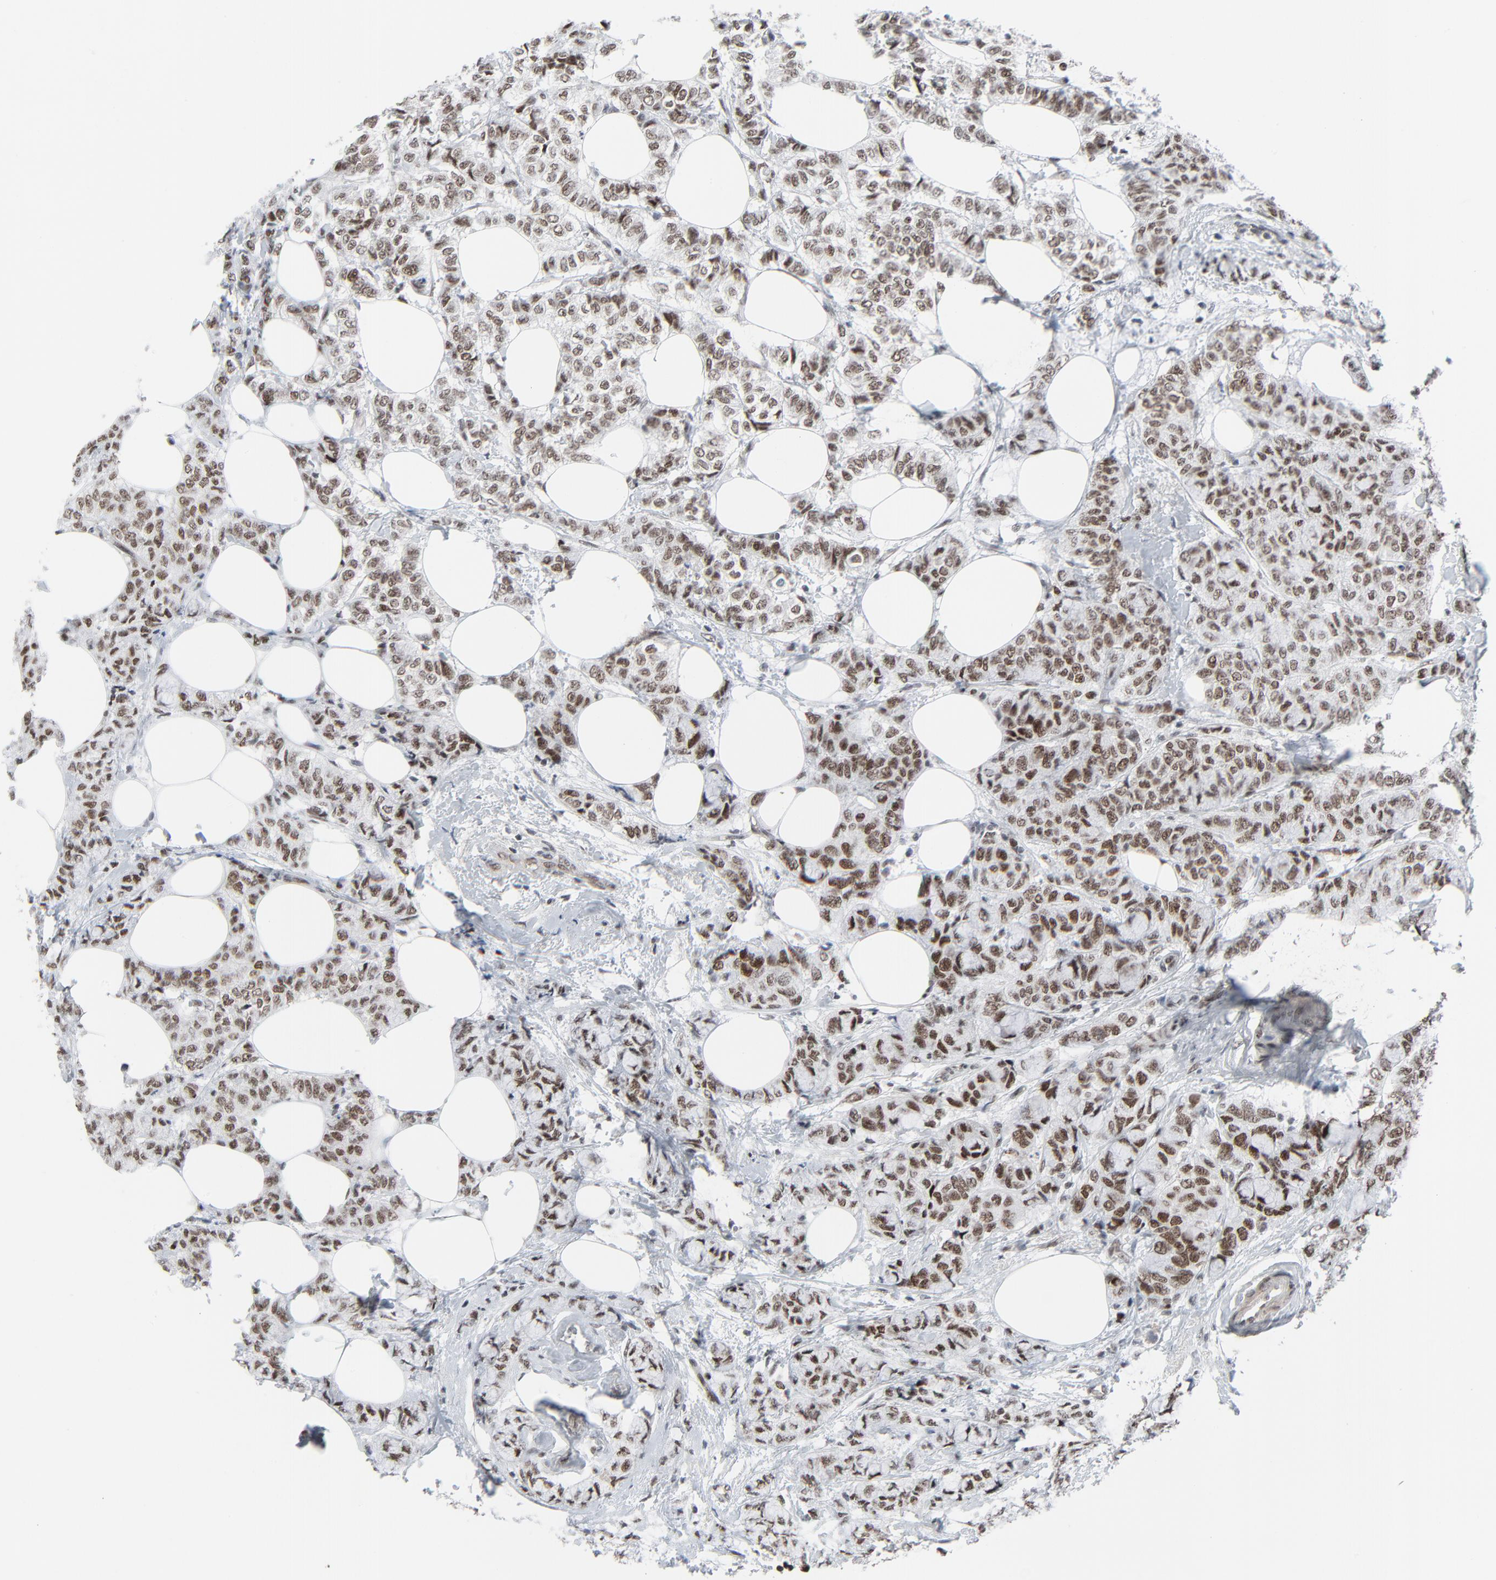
{"staining": {"intensity": "moderate", "quantity": ">75%", "location": "nuclear"}, "tissue": "breast cancer", "cell_type": "Tumor cells", "image_type": "cancer", "snomed": [{"axis": "morphology", "description": "Lobular carcinoma"}, {"axis": "topography", "description": "Breast"}], "caption": "Immunohistochemistry (IHC) (DAB (3,3'-diaminobenzidine)) staining of human lobular carcinoma (breast) exhibits moderate nuclear protein staining in approximately >75% of tumor cells.", "gene": "FBXO28", "patient": {"sex": "female", "age": 60}}